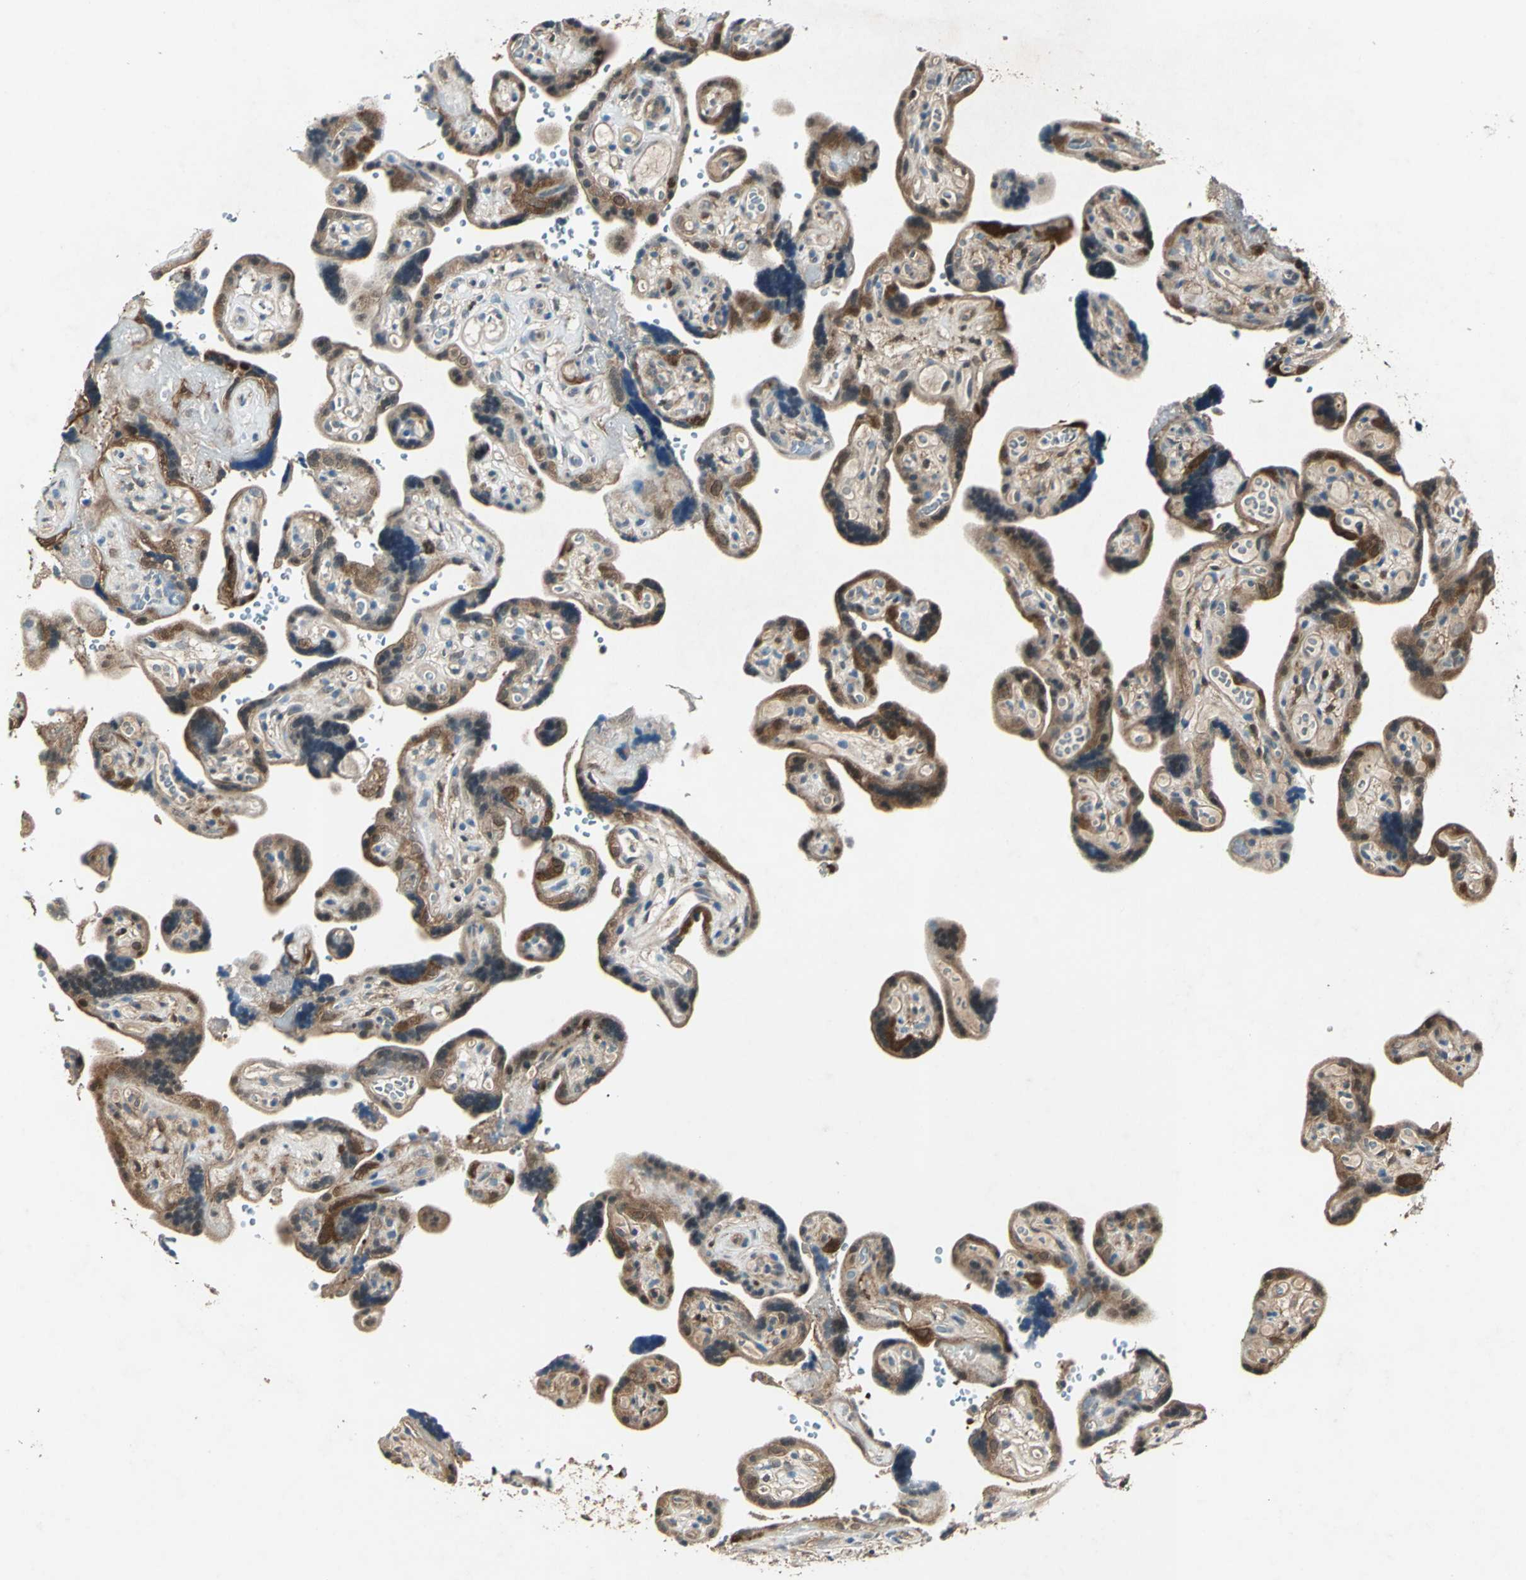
{"staining": {"intensity": "moderate", "quantity": "25%-75%", "location": "cytoplasmic/membranous"}, "tissue": "placenta", "cell_type": "Trophoblastic cells", "image_type": "normal", "snomed": [{"axis": "morphology", "description": "Normal tissue, NOS"}, {"axis": "topography", "description": "Placenta"}], "caption": "Trophoblastic cells display medium levels of moderate cytoplasmic/membranous staining in approximately 25%-75% of cells in benign human placenta. Using DAB (3,3'-diaminobenzidine) (brown) and hematoxylin (blue) stains, captured at high magnification using brightfield microscopy.", "gene": "RRM2B", "patient": {"sex": "female", "age": 30}}